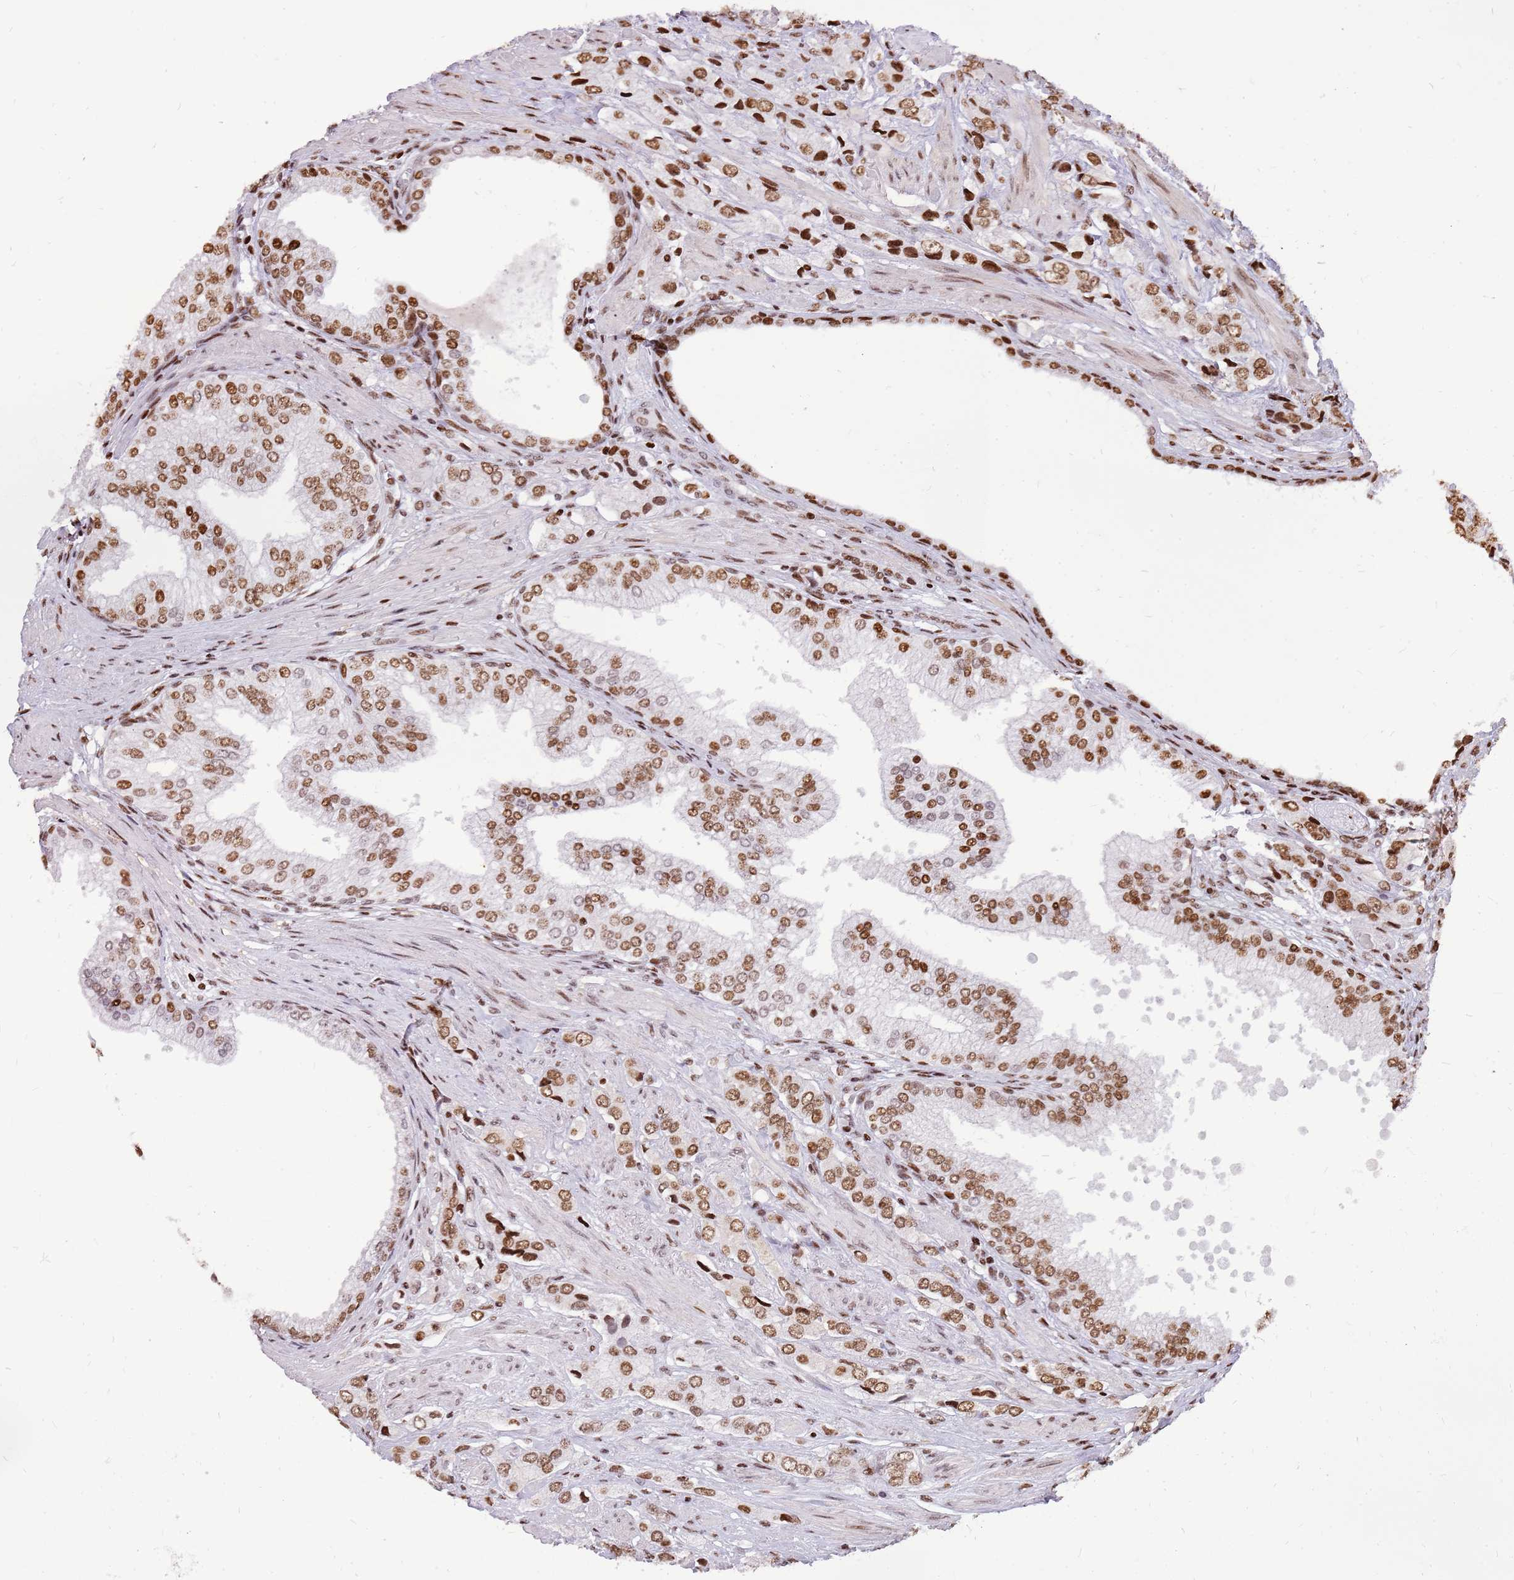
{"staining": {"intensity": "moderate", "quantity": ">75%", "location": "nuclear"}, "tissue": "prostate cancer", "cell_type": "Tumor cells", "image_type": "cancer", "snomed": [{"axis": "morphology", "description": "Adenocarcinoma, High grade"}, {"axis": "topography", "description": "Prostate and seminal vesicle, NOS"}], "caption": "Immunohistochemistry of prostate cancer (adenocarcinoma (high-grade)) exhibits medium levels of moderate nuclear staining in about >75% of tumor cells. (DAB (3,3'-diaminobenzidine) IHC, brown staining for protein, blue staining for nuclei).", "gene": "WASHC4", "patient": {"sex": "male", "age": 64}}